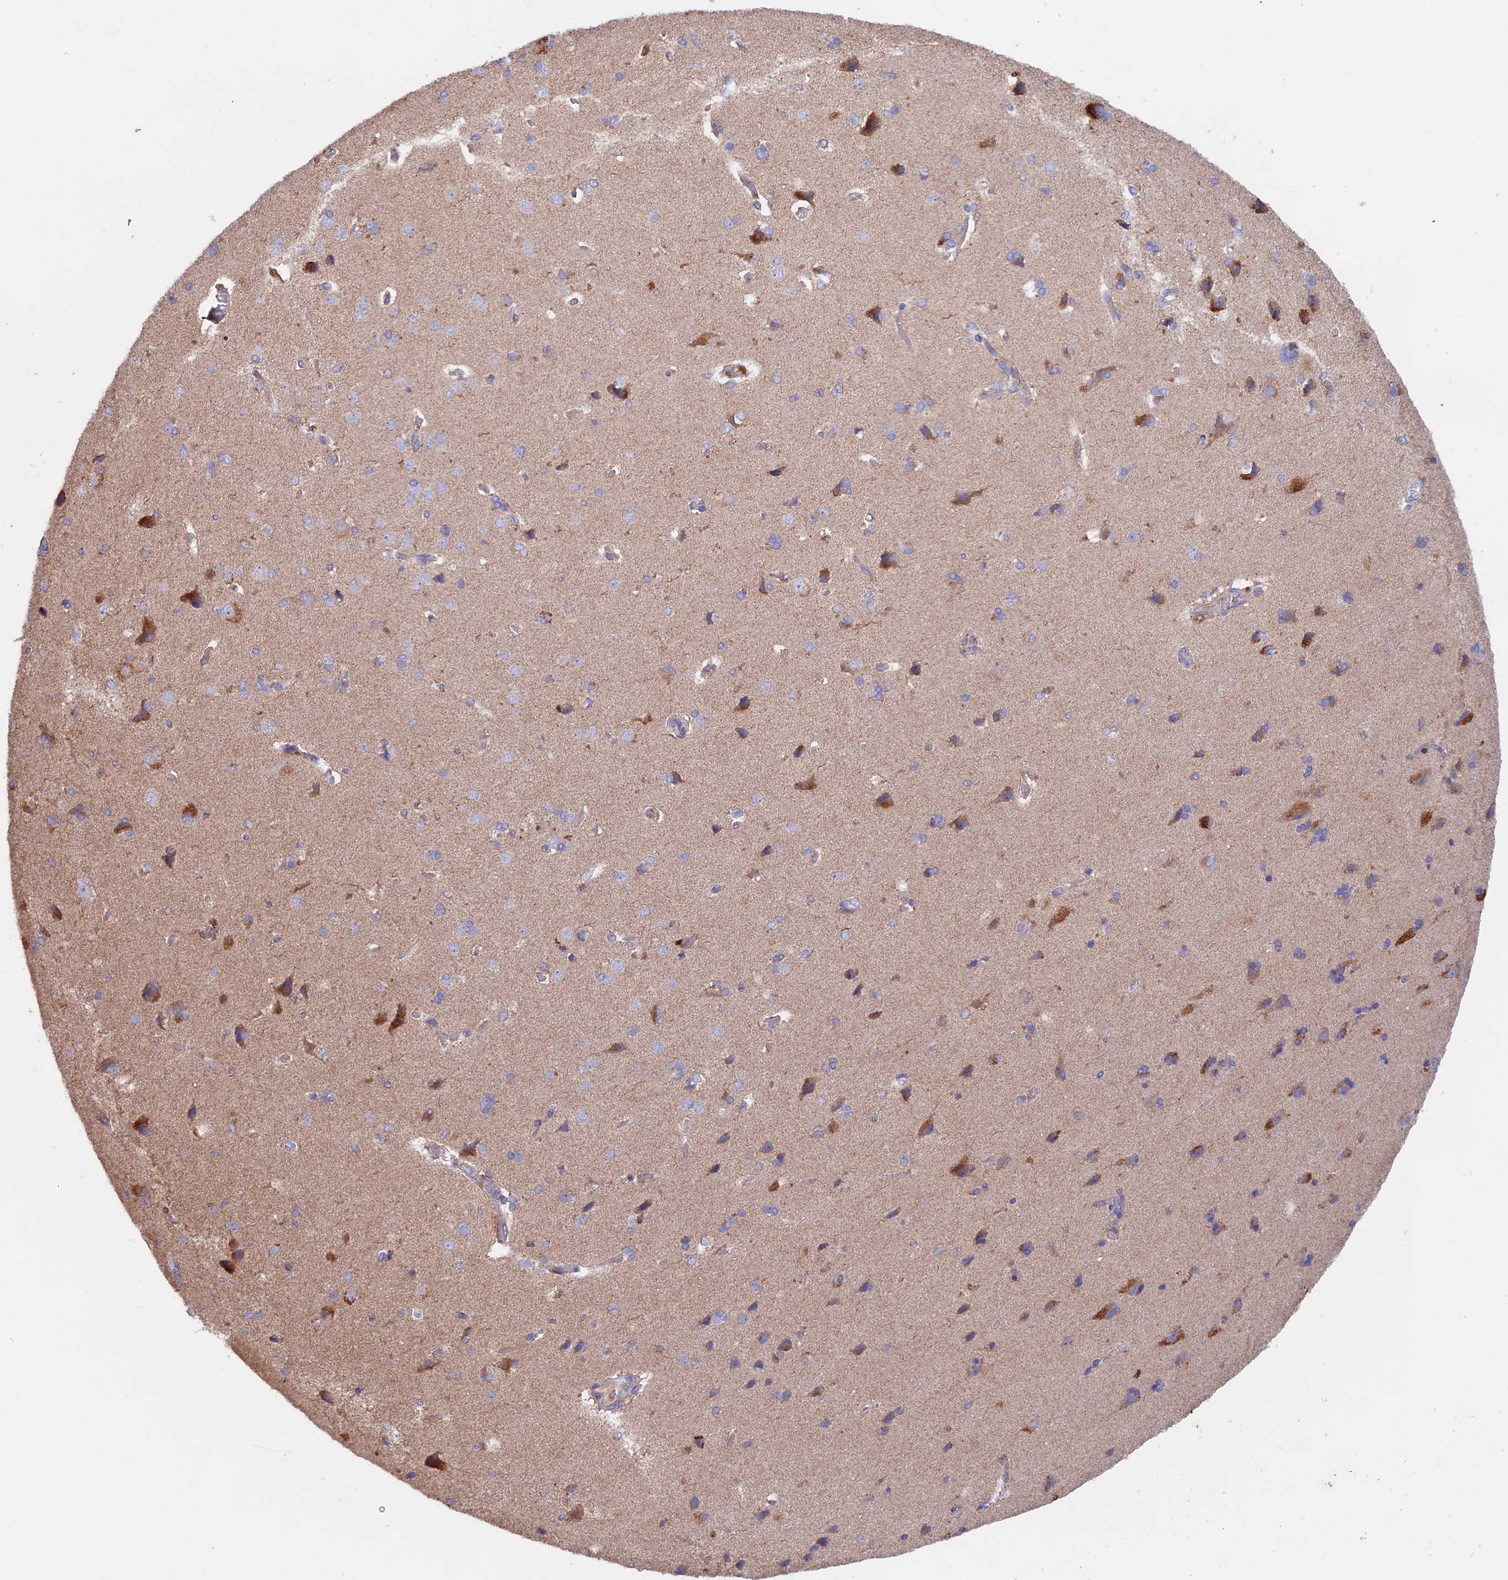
{"staining": {"intensity": "negative", "quantity": "none", "location": "none"}, "tissue": "cerebral cortex", "cell_type": "Endothelial cells", "image_type": "normal", "snomed": [{"axis": "morphology", "description": "Normal tissue, NOS"}, {"axis": "topography", "description": "Cerebral cortex"}], "caption": "Immunohistochemistry (IHC) photomicrograph of unremarkable cerebral cortex: human cerebral cortex stained with DAB (3,3'-diaminobenzidine) shows no significant protein expression in endothelial cells.", "gene": "PTPN9", "patient": {"sex": "male", "age": 62}}